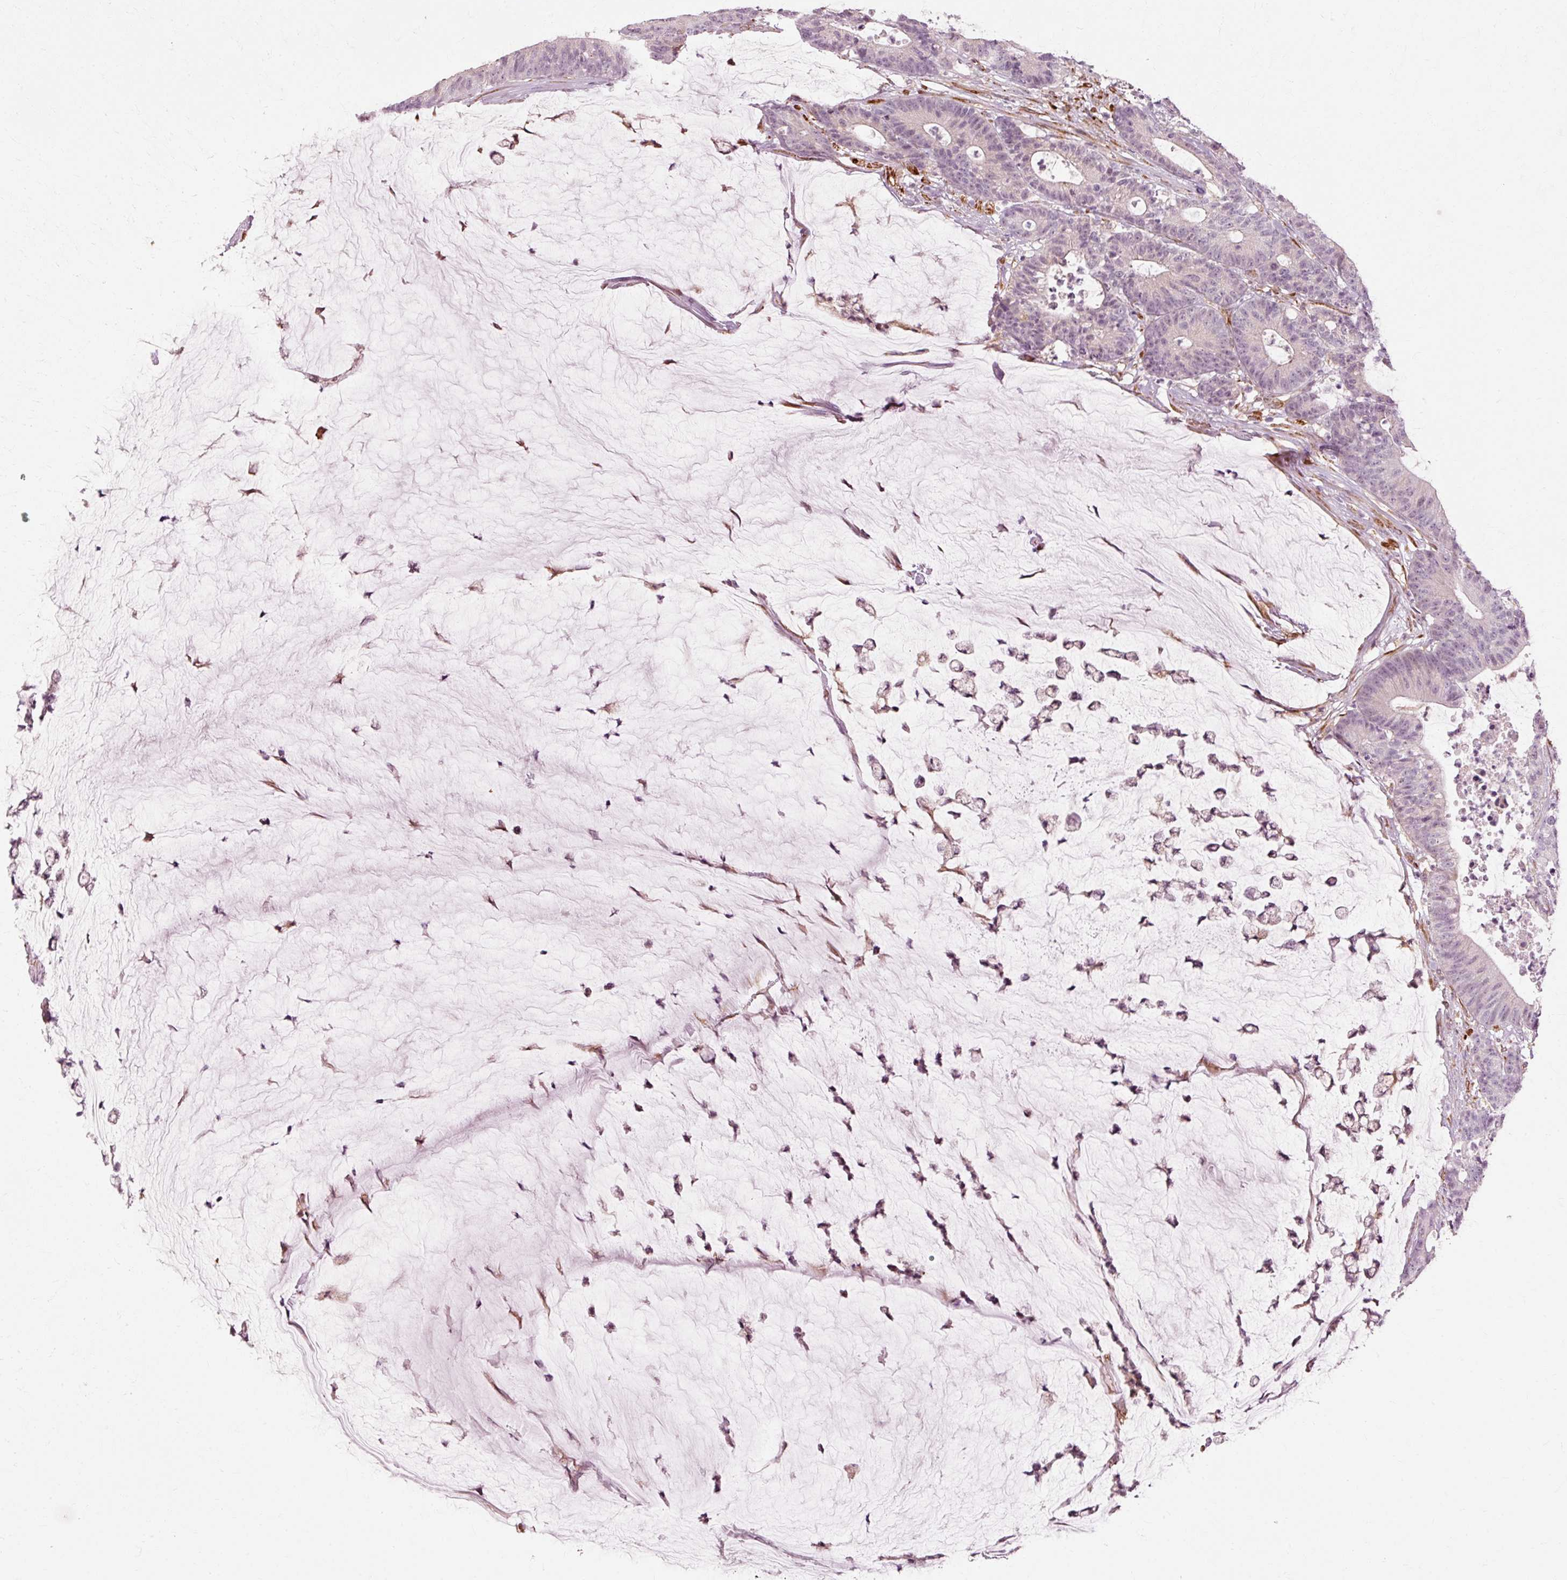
{"staining": {"intensity": "negative", "quantity": "none", "location": "none"}, "tissue": "colorectal cancer", "cell_type": "Tumor cells", "image_type": "cancer", "snomed": [{"axis": "morphology", "description": "Adenocarcinoma, NOS"}, {"axis": "topography", "description": "Colon"}], "caption": "A high-resolution image shows IHC staining of adenocarcinoma (colorectal), which demonstrates no significant expression in tumor cells.", "gene": "RGPD5", "patient": {"sex": "female", "age": 84}}